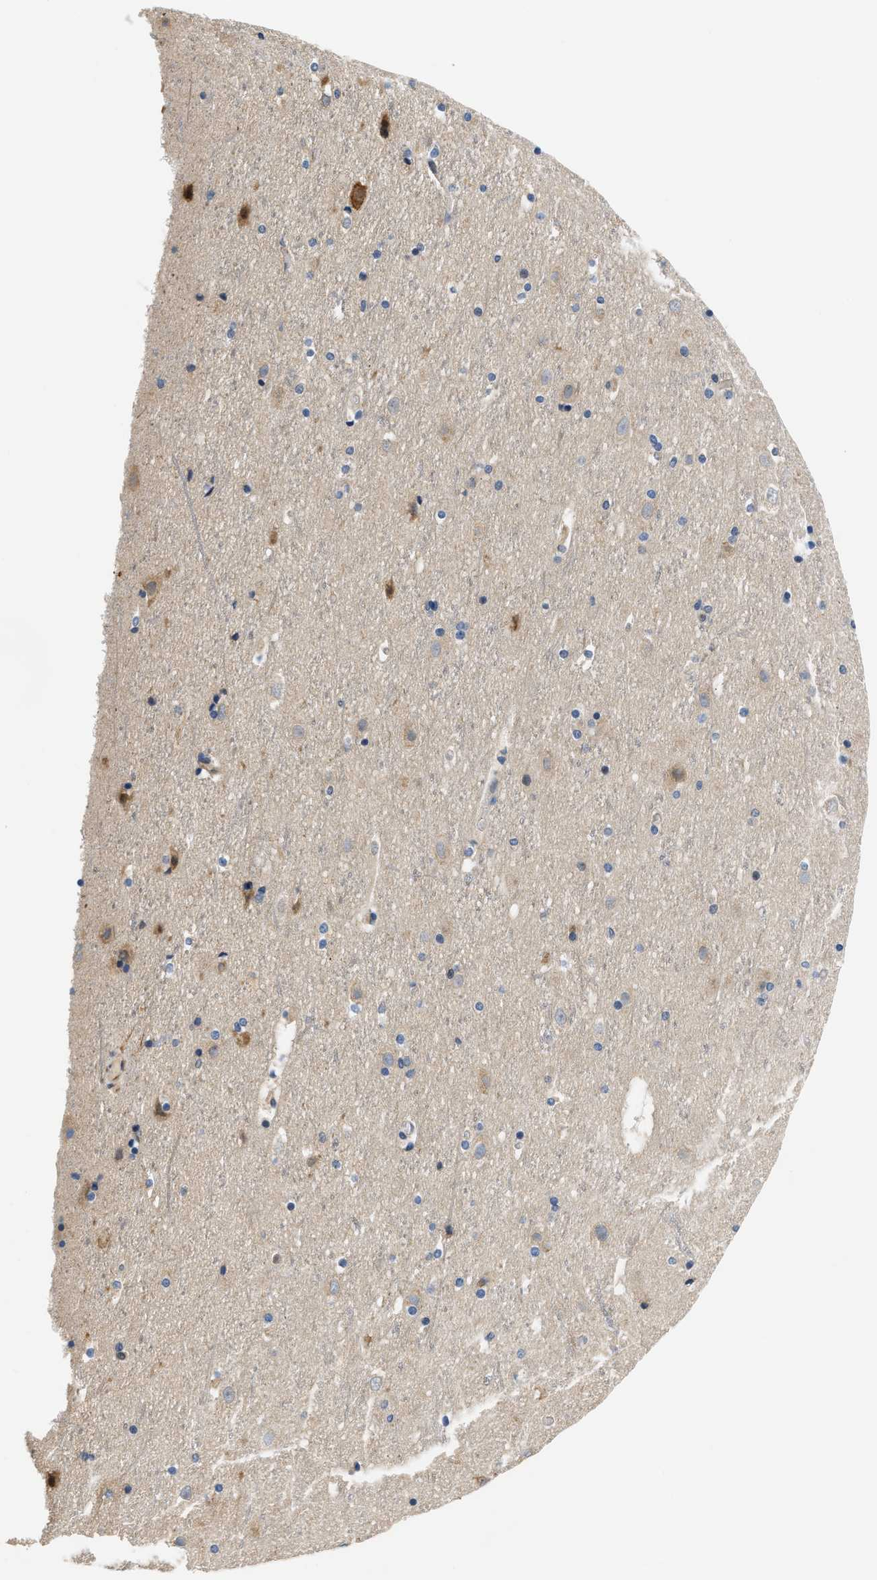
{"staining": {"intensity": "moderate", "quantity": ">75%", "location": "cytoplasmic/membranous"}, "tissue": "cerebral cortex", "cell_type": "Endothelial cells", "image_type": "normal", "snomed": [{"axis": "morphology", "description": "Normal tissue, NOS"}, {"axis": "topography", "description": "Cerebral cortex"}], "caption": "Protein analysis of normal cerebral cortex reveals moderate cytoplasmic/membranous positivity in about >75% of endothelial cells. (Brightfield microscopy of DAB IHC at high magnification).", "gene": "TNIP2", "patient": {"sex": "male", "age": 45}}